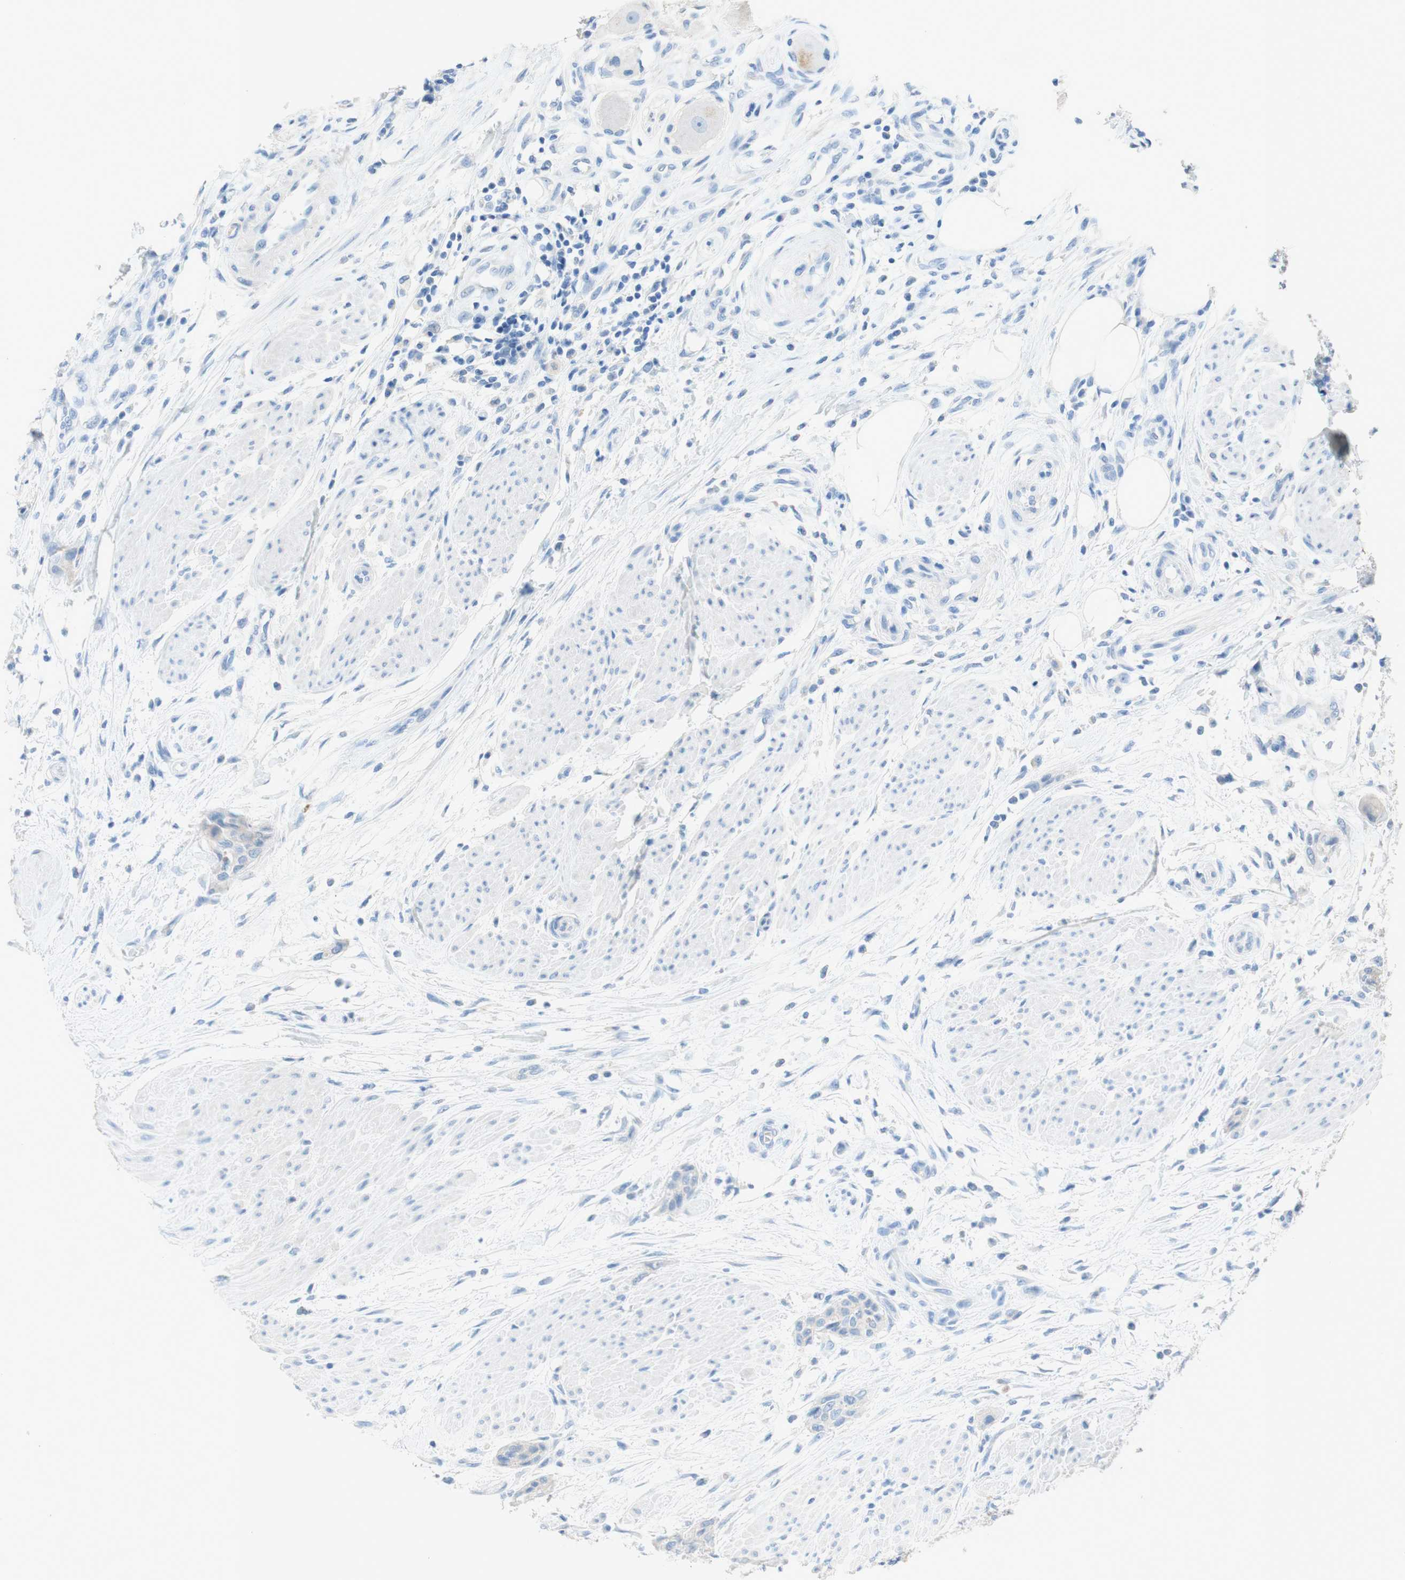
{"staining": {"intensity": "negative", "quantity": "none", "location": "none"}, "tissue": "urothelial cancer", "cell_type": "Tumor cells", "image_type": "cancer", "snomed": [{"axis": "morphology", "description": "Urothelial carcinoma, High grade"}, {"axis": "topography", "description": "Urinary bladder"}], "caption": "Immunohistochemistry (IHC) micrograph of neoplastic tissue: urothelial carcinoma (high-grade) stained with DAB shows no significant protein positivity in tumor cells. The staining is performed using DAB brown chromogen with nuclei counter-stained in using hematoxylin.", "gene": "POLR2J3", "patient": {"sex": "male", "age": 35}}